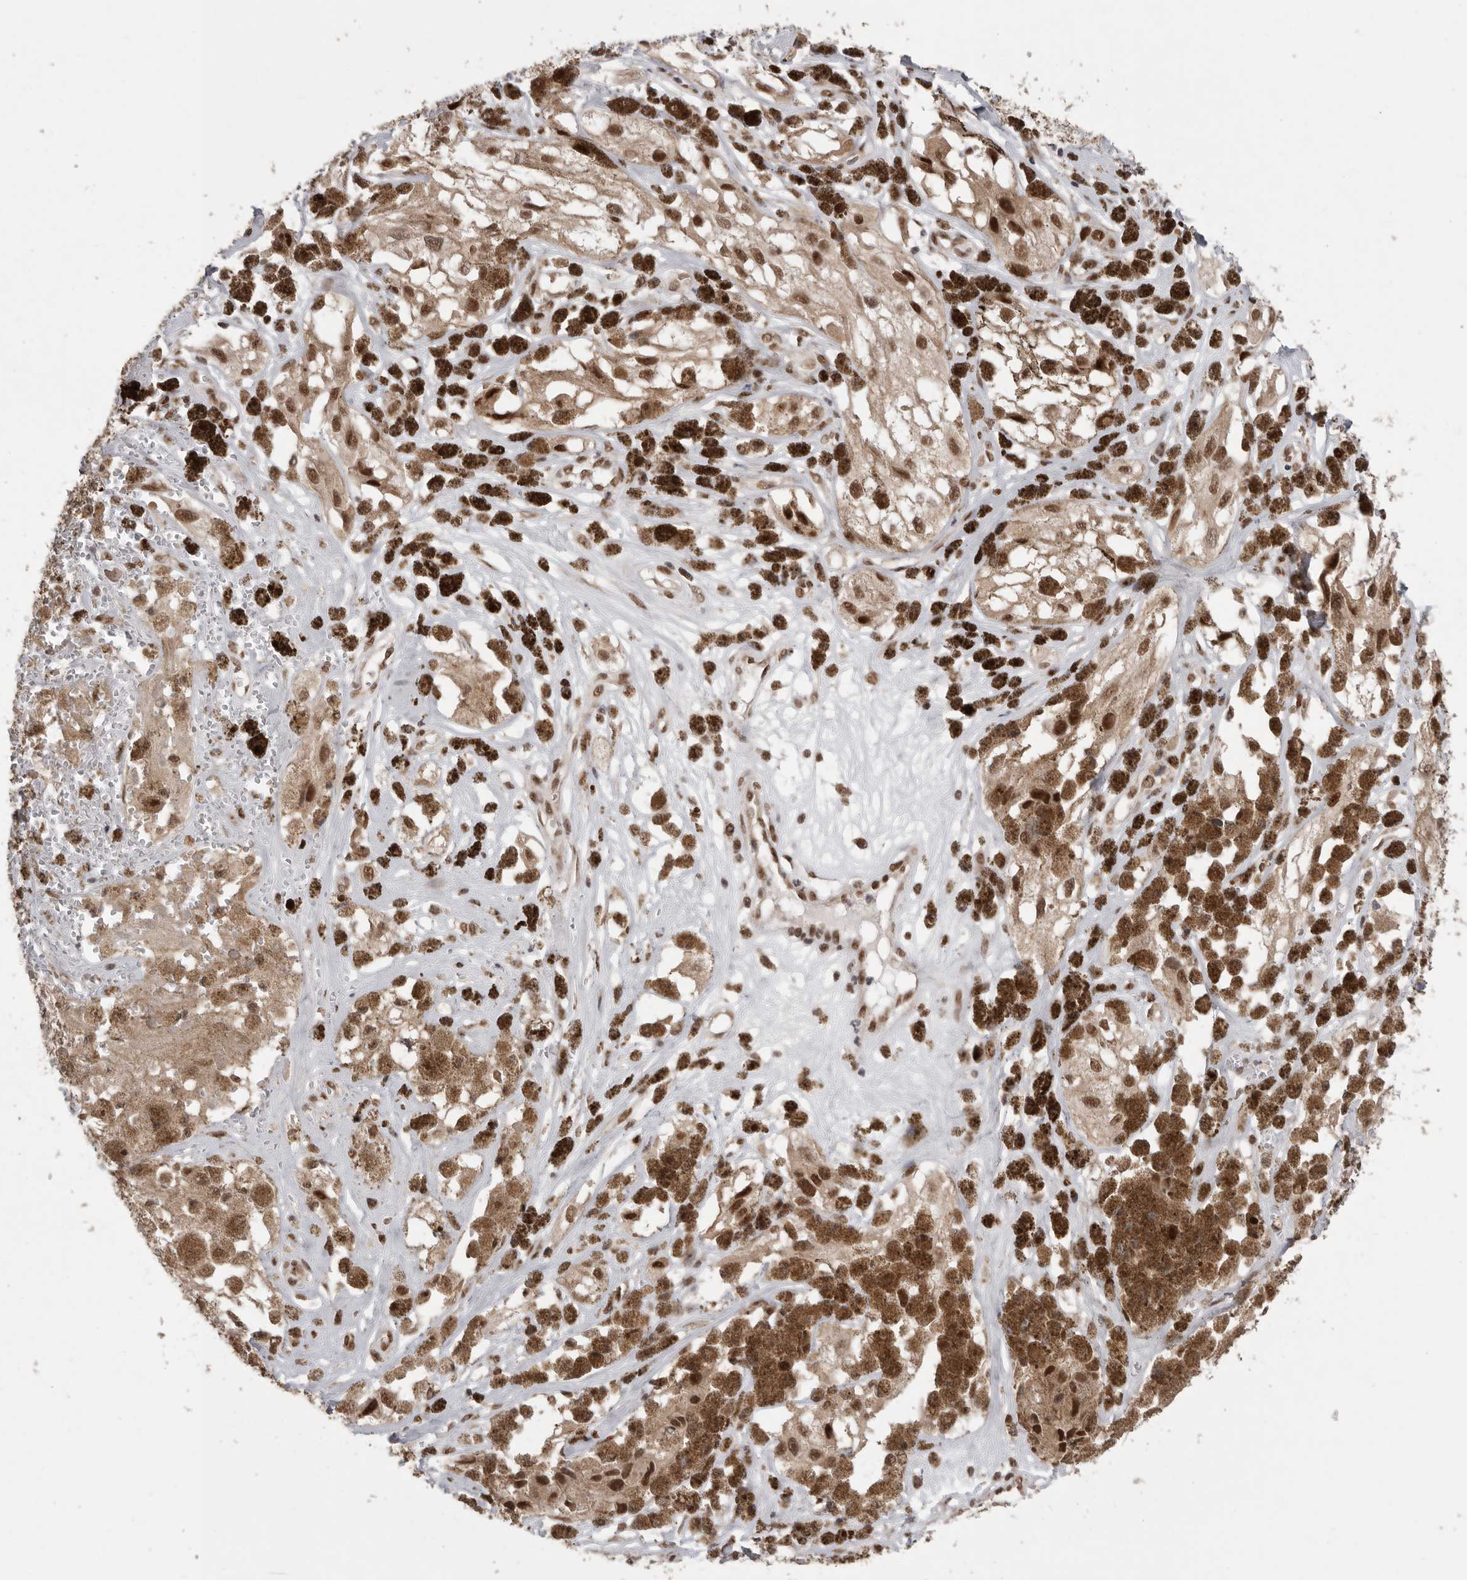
{"staining": {"intensity": "moderate", "quantity": ">75%", "location": "cytoplasmic/membranous,nuclear"}, "tissue": "melanoma", "cell_type": "Tumor cells", "image_type": "cancer", "snomed": [{"axis": "morphology", "description": "Malignant melanoma, NOS"}, {"axis": "topography", "description": "Skin"}], "caption": "Protein expression analysis of human malignant melanoma reveals moderate cytoplasmic/membranous and nuclear expression in about >75% of tumor cells. (DAB (3,3'-diaminobenzidine) = brown stain, brightfield microscopy at high magnification).", "gene": "PPP1R10", "patient": {"sex": "male", "age": 88}}